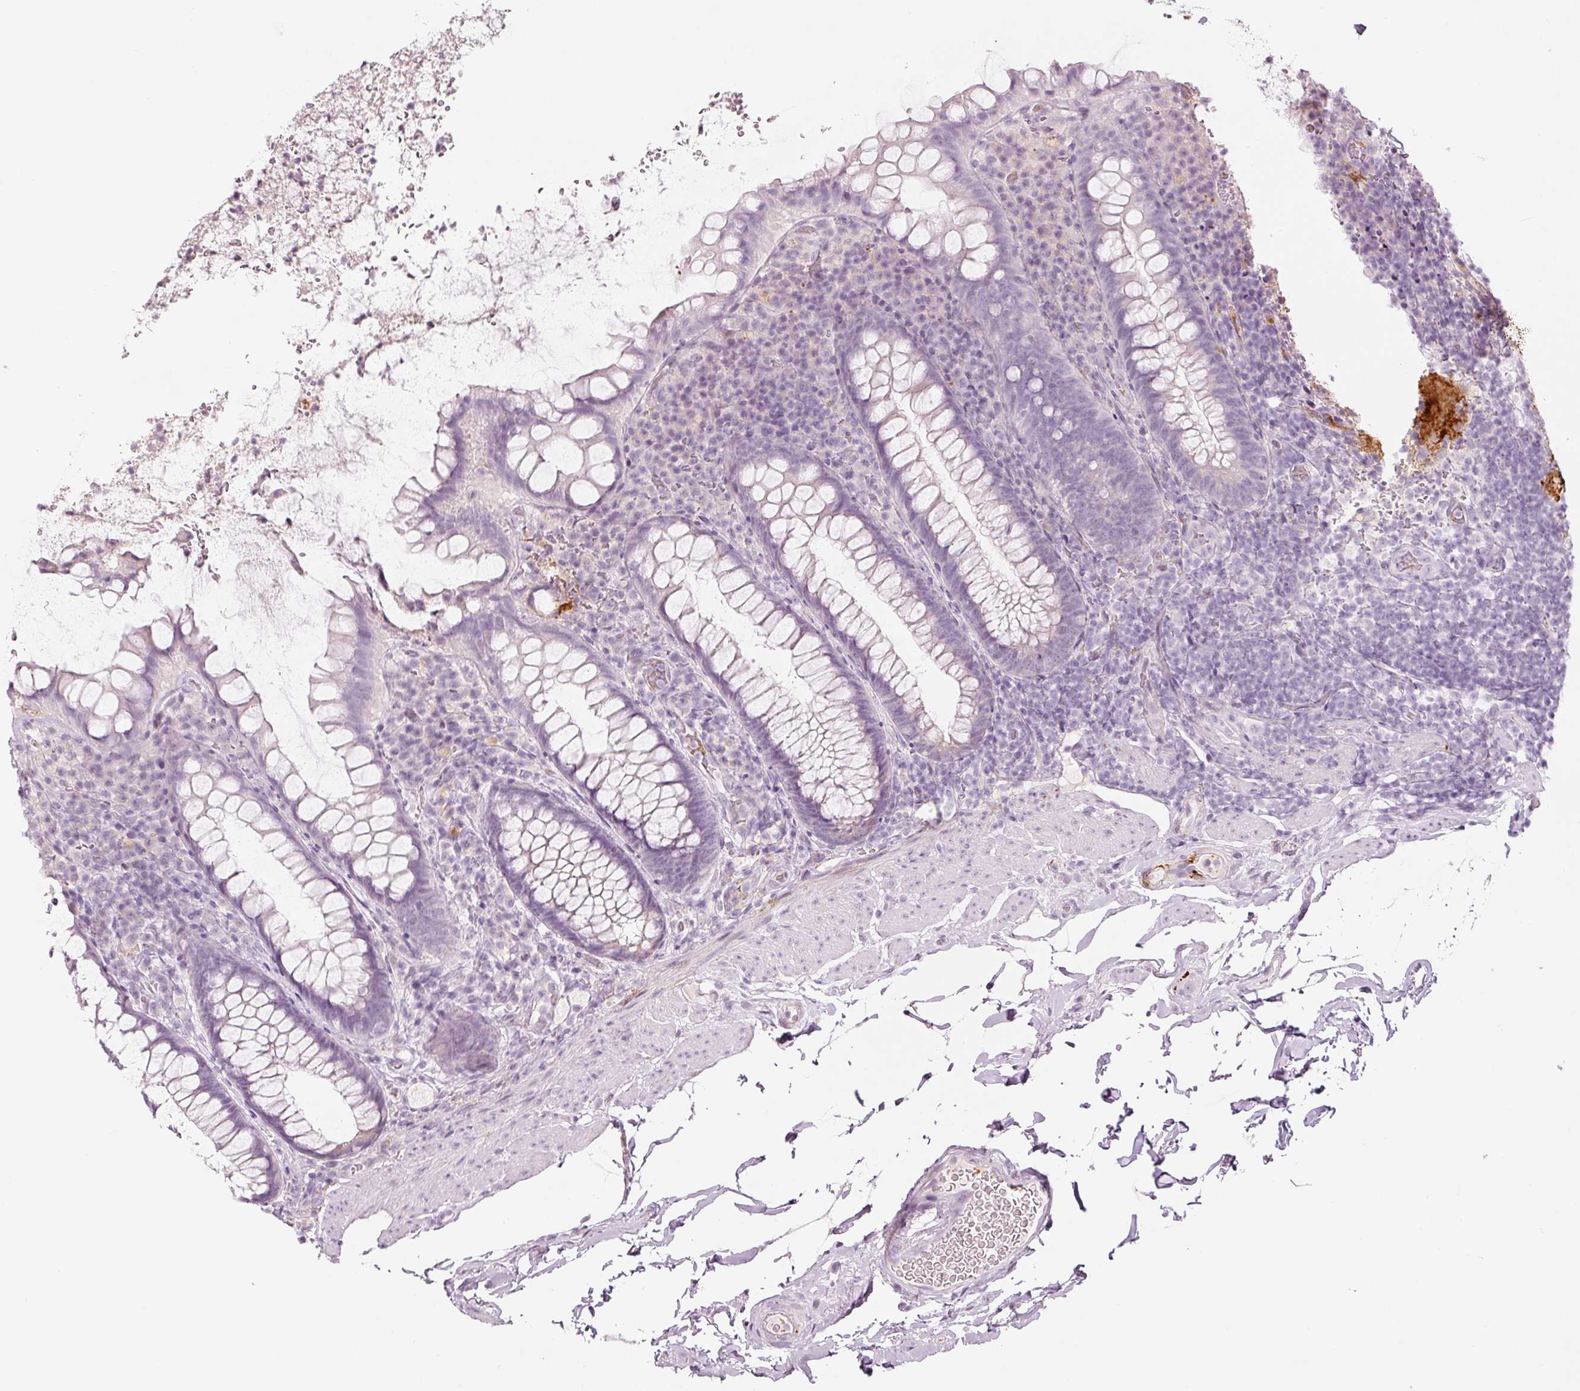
{"staining": {"intensity": "negative", "quantity": "none", "location": "none"}, "tissue": "rectum", "cell_type": "Glandular cells", "image_type": "normal", "snomed": [{"axis": "morphology", "description": "Normal tissue, NOS"}, {"axis": "topography", "description": "Rectum"}], "caption": "The image exhibits no staining of glandular cells in benign rectum. Nuclei are stained in blue.", "gene": "LECT2", "patient": {"sex": "female", "age": 69}}